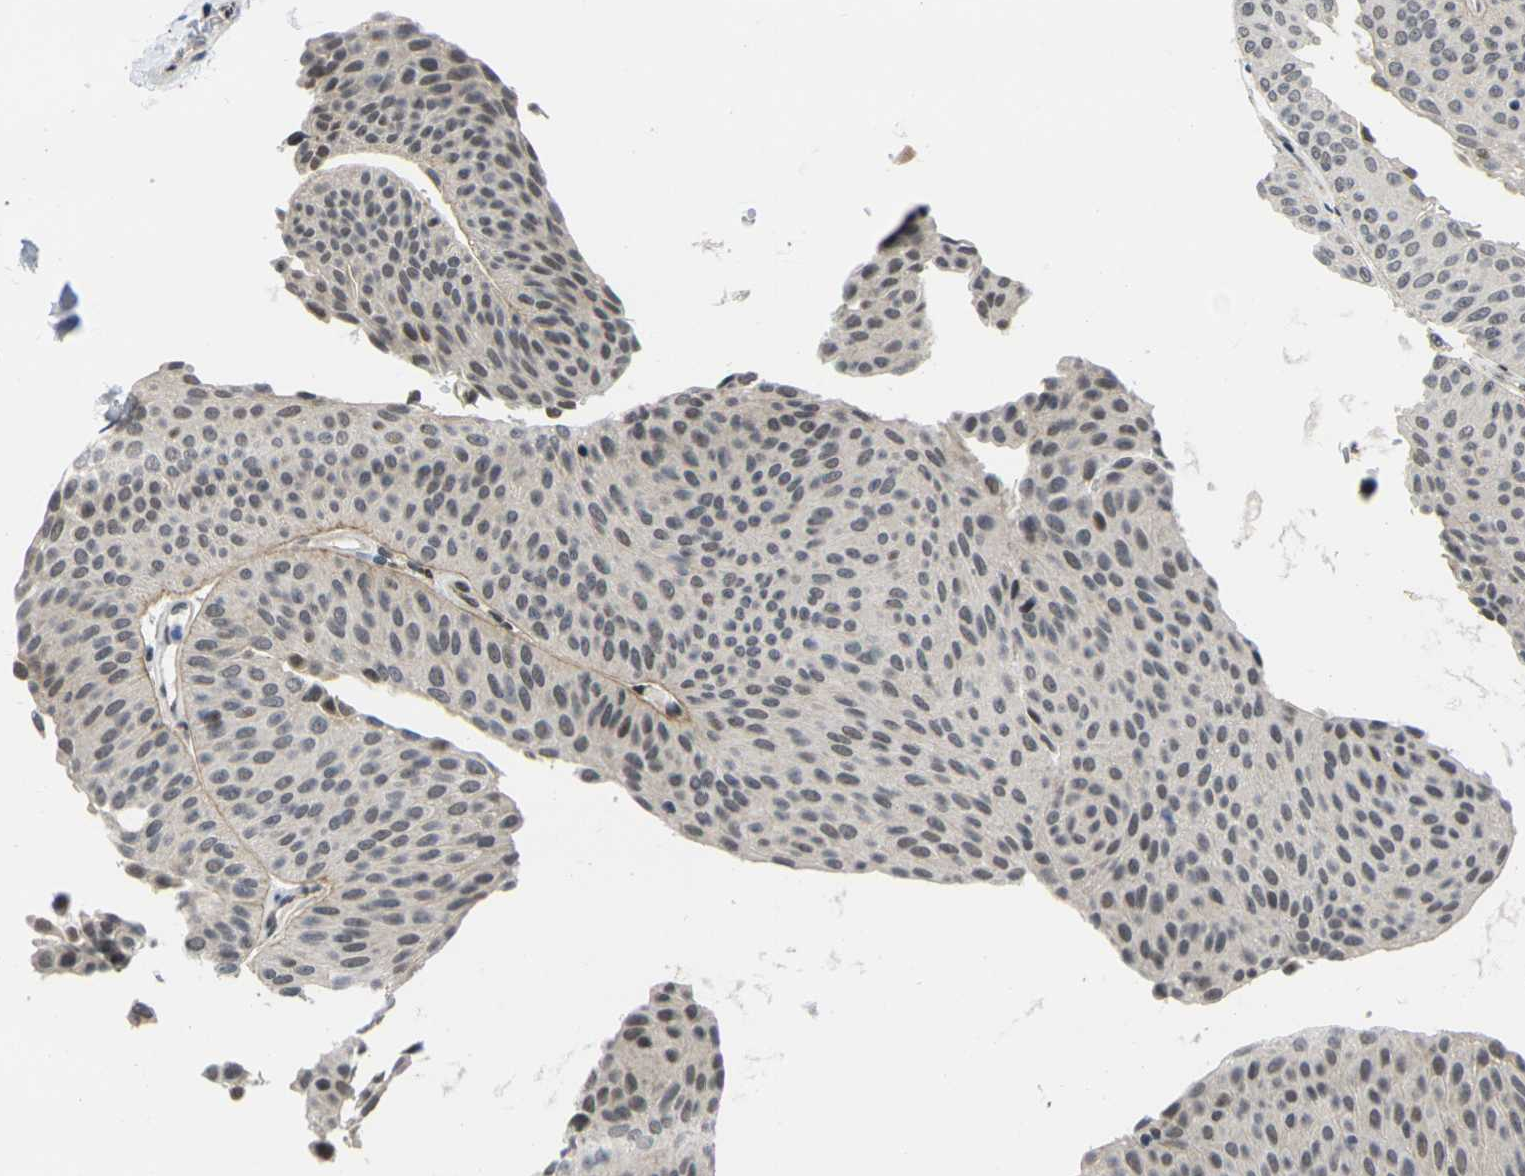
{"staining": {"intensity": "moderate", "quantity": "<25%", "location": "cytoplasmic/membranous,nuclear"}, "tissue": "urothelial cancer", "cell_type": "Tumor cells", "image_type": "cancer", "snomed": [{"axis": "morphology", "description": "Urothelial carcinoma, Low grade"}, {"axis": "topography", "description": "Urinary bladder"}], "caption": "Urothelial cancer stained with a brown dye shows moderate cytoplasmic/membranous and nuclear positive expression in approximately <25% of tumor cells.", "gene": "RBM7", "patient": {"sex": "female", "age": 60}}